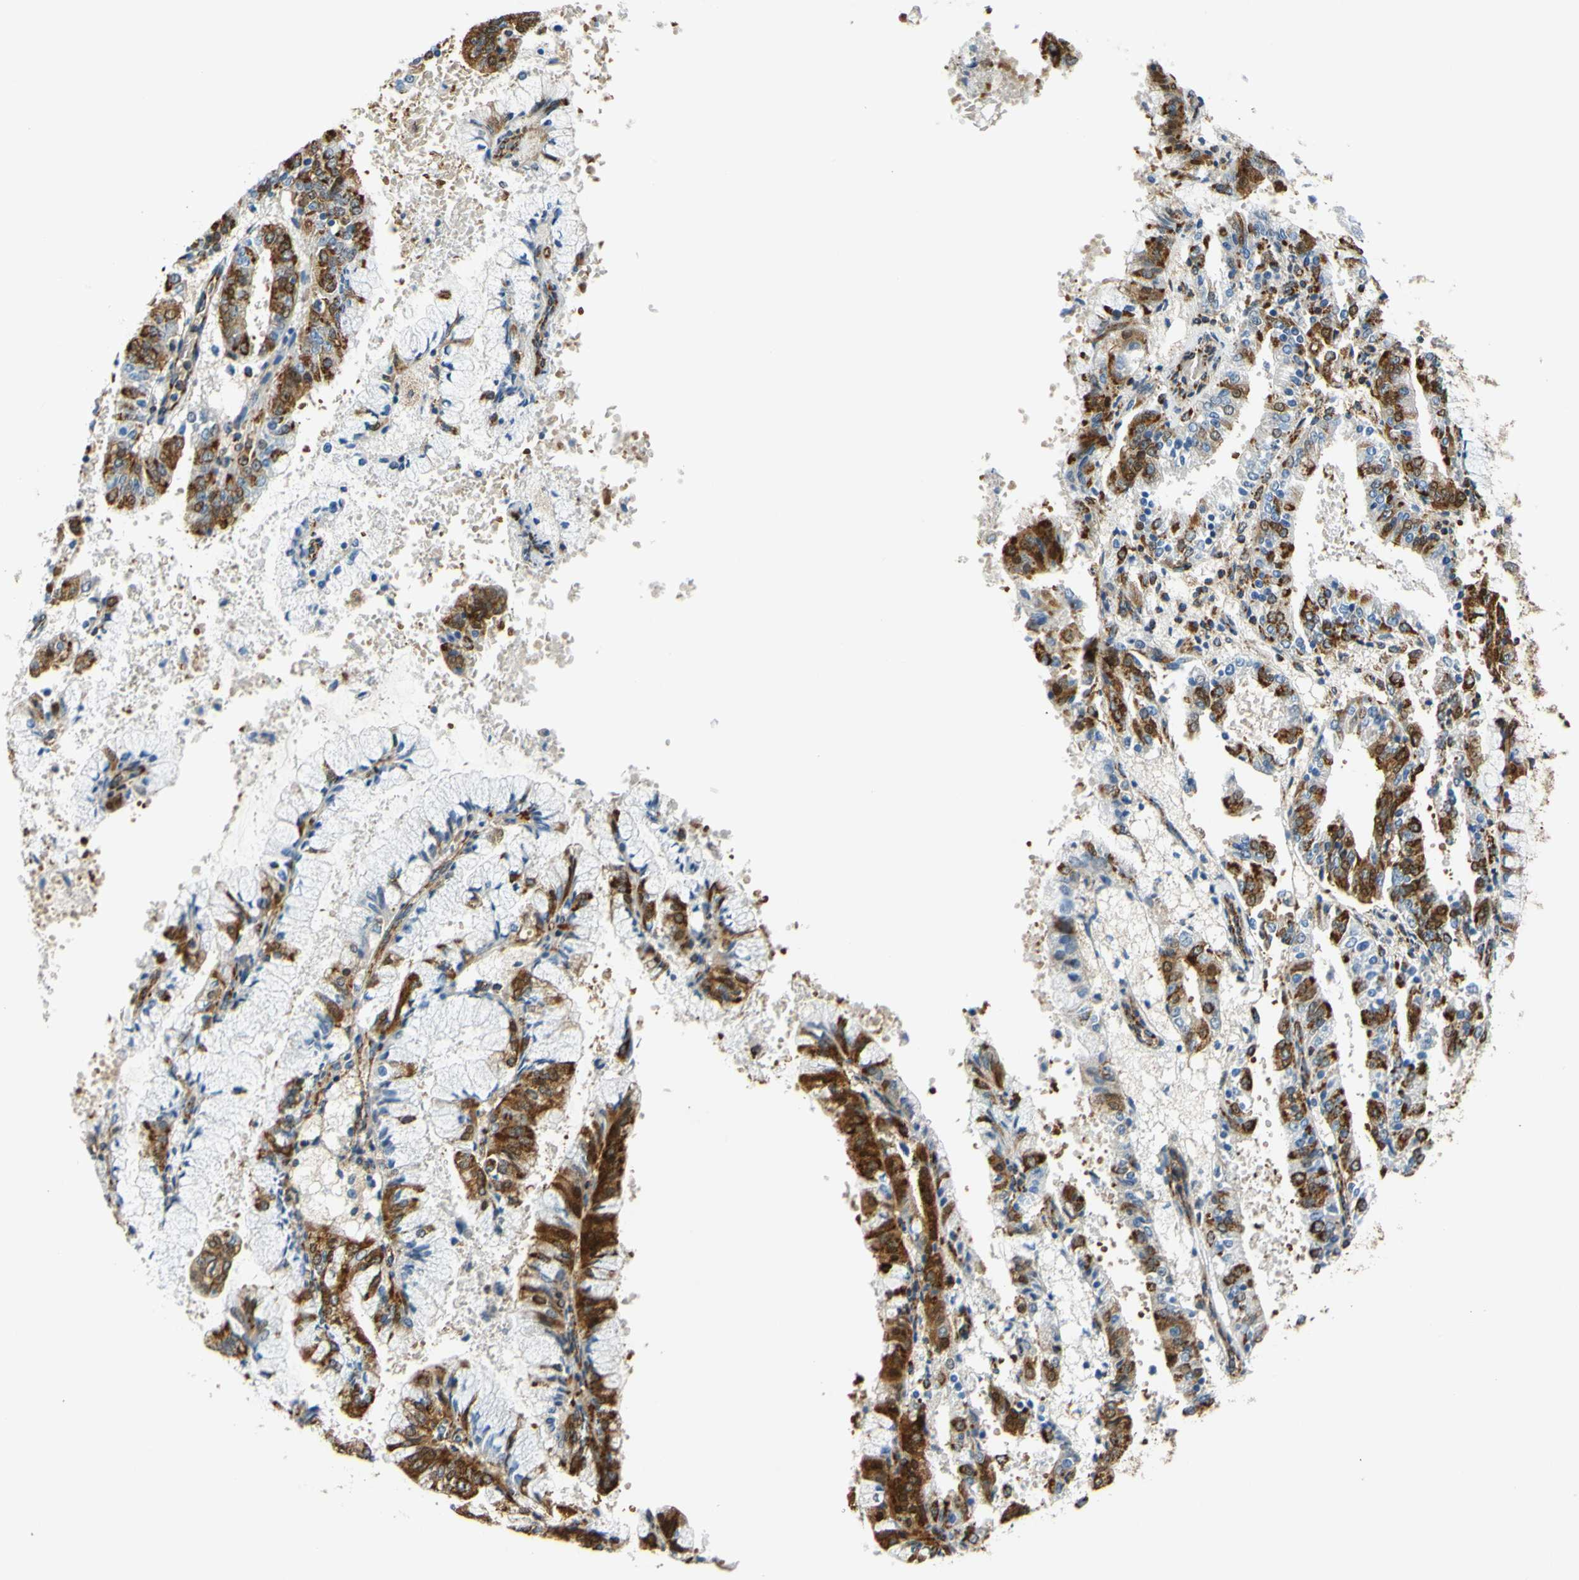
{"staining": {"intensity": "strong", "quantity": ">75%", "location": "cytoplasmic/membranous"}, "tissue": "endometrial cancer", "cell_type": "Tumor cells", "image_type": "cancer", "snomed": [{"axis": "morphology", "description": "Adenocarcinoma, NOS"}, {"axis": "topography", "description": "Endometrium"}], "caption": "Tumor cells reveal high levels of strong cytoplasmic/membranous positivity in about >75% of cells in human endometrial adenocarcinoma. The staining is performed using DAB (3,3'-diaminobenzidine) brown chromogen to label protein expression. The nuclei are counter-stained blue using hematoxylin.", "gene": "MAVS", "patient": {"sex": "female", "age": 63}}